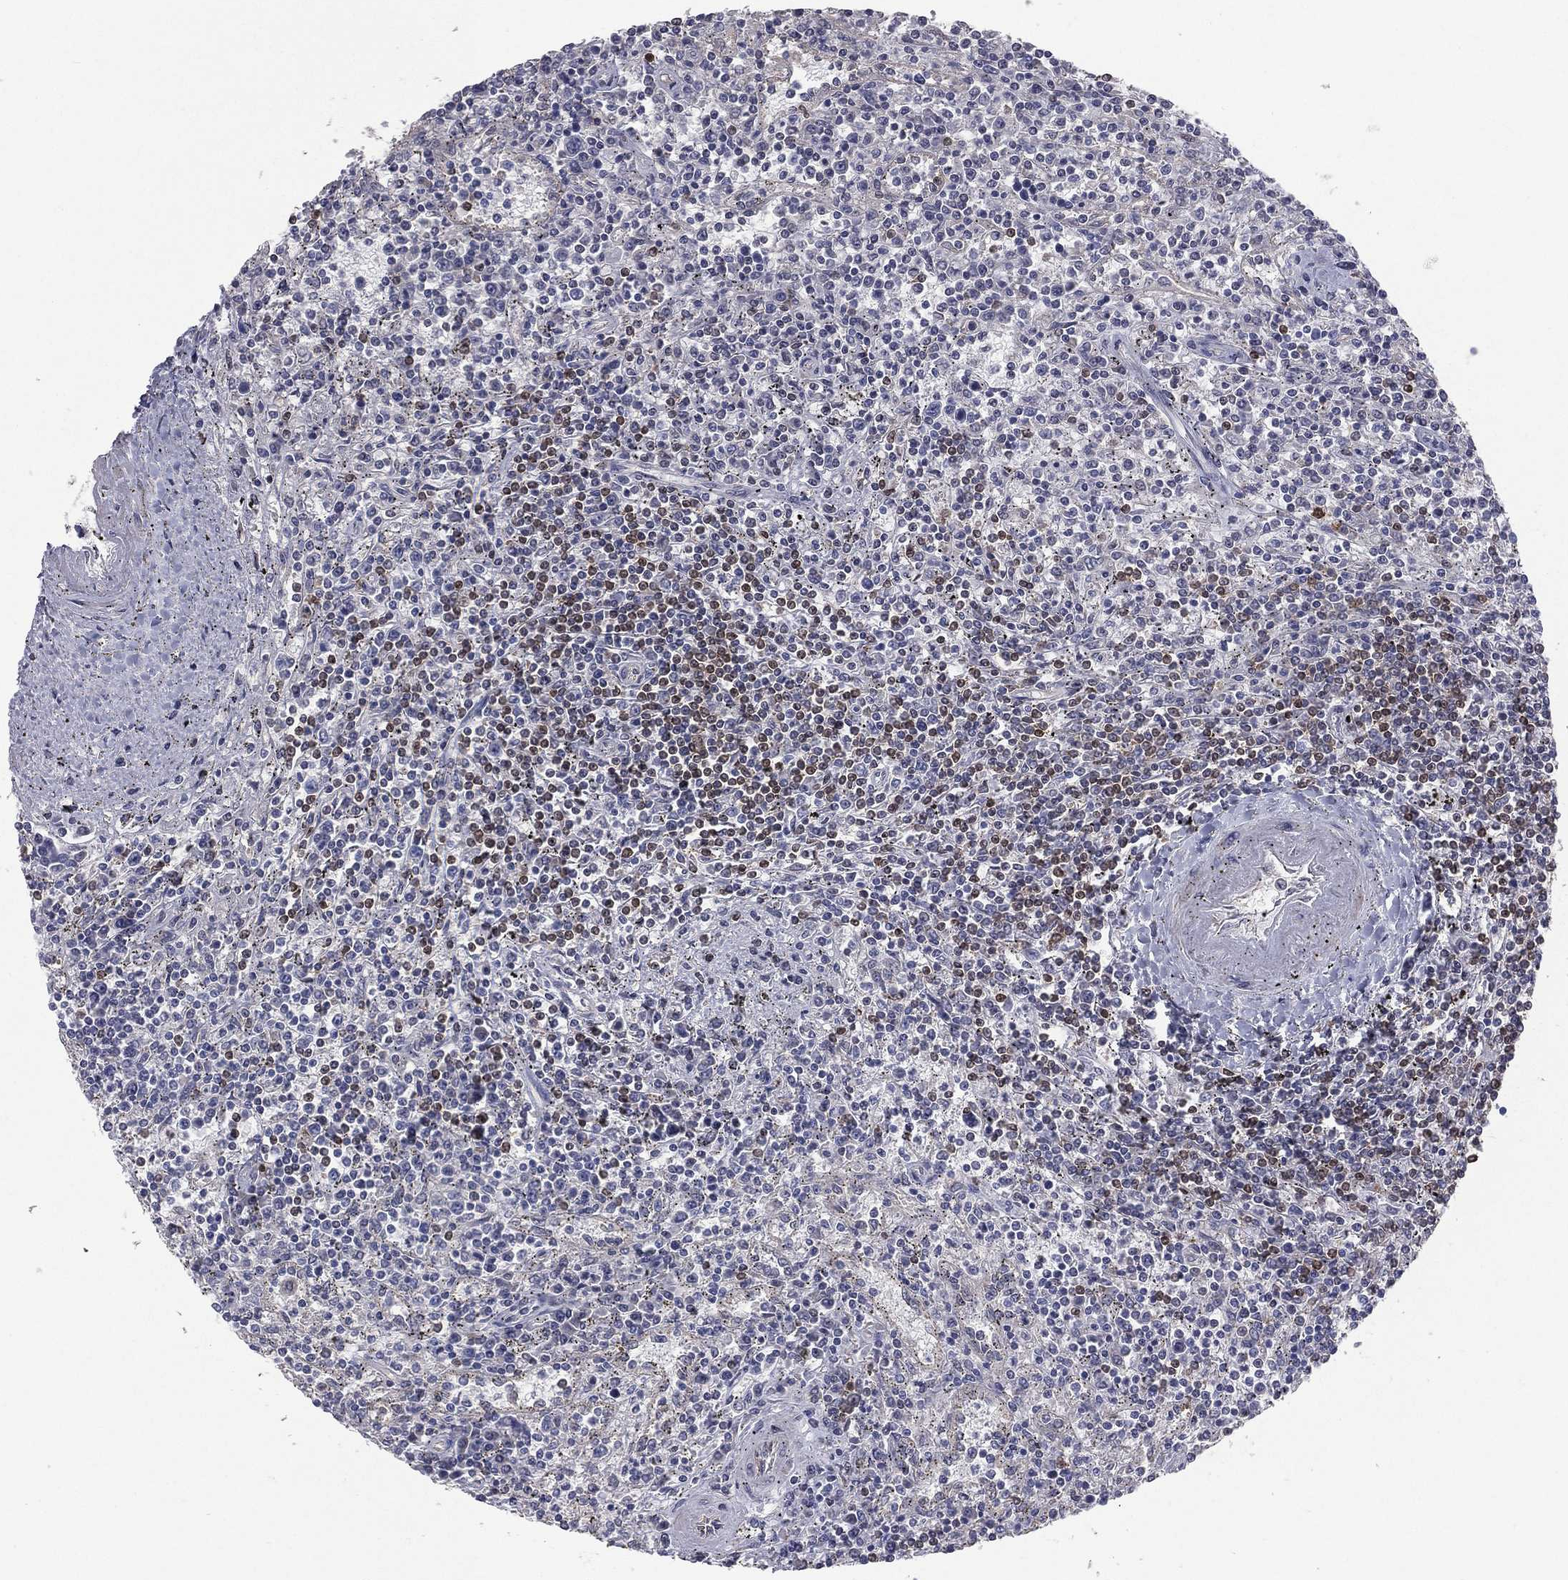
{"staining": {"intensity": "moderate", "quantity": "<25%", "location": "nuclear"}, "tissue": "lymphoma", "cell_type": "Tumor cells", "image_type": "cancer", "snomed": [{"axis": "morphology", "description": "Malignant lymphoma, non-Hodgkin's type, Low grade"}, {"axis": "topography", "description": "Spleen"}], "caption": "Brown immunohistochemical staining in malignant lymphoma, non-Hodgkin's type (low-grade) demonstrates moderate nuclear expression in about <25% of tumor cells.", "gene": "DMKN", "patient": {"sex": "male", "age": 62}}